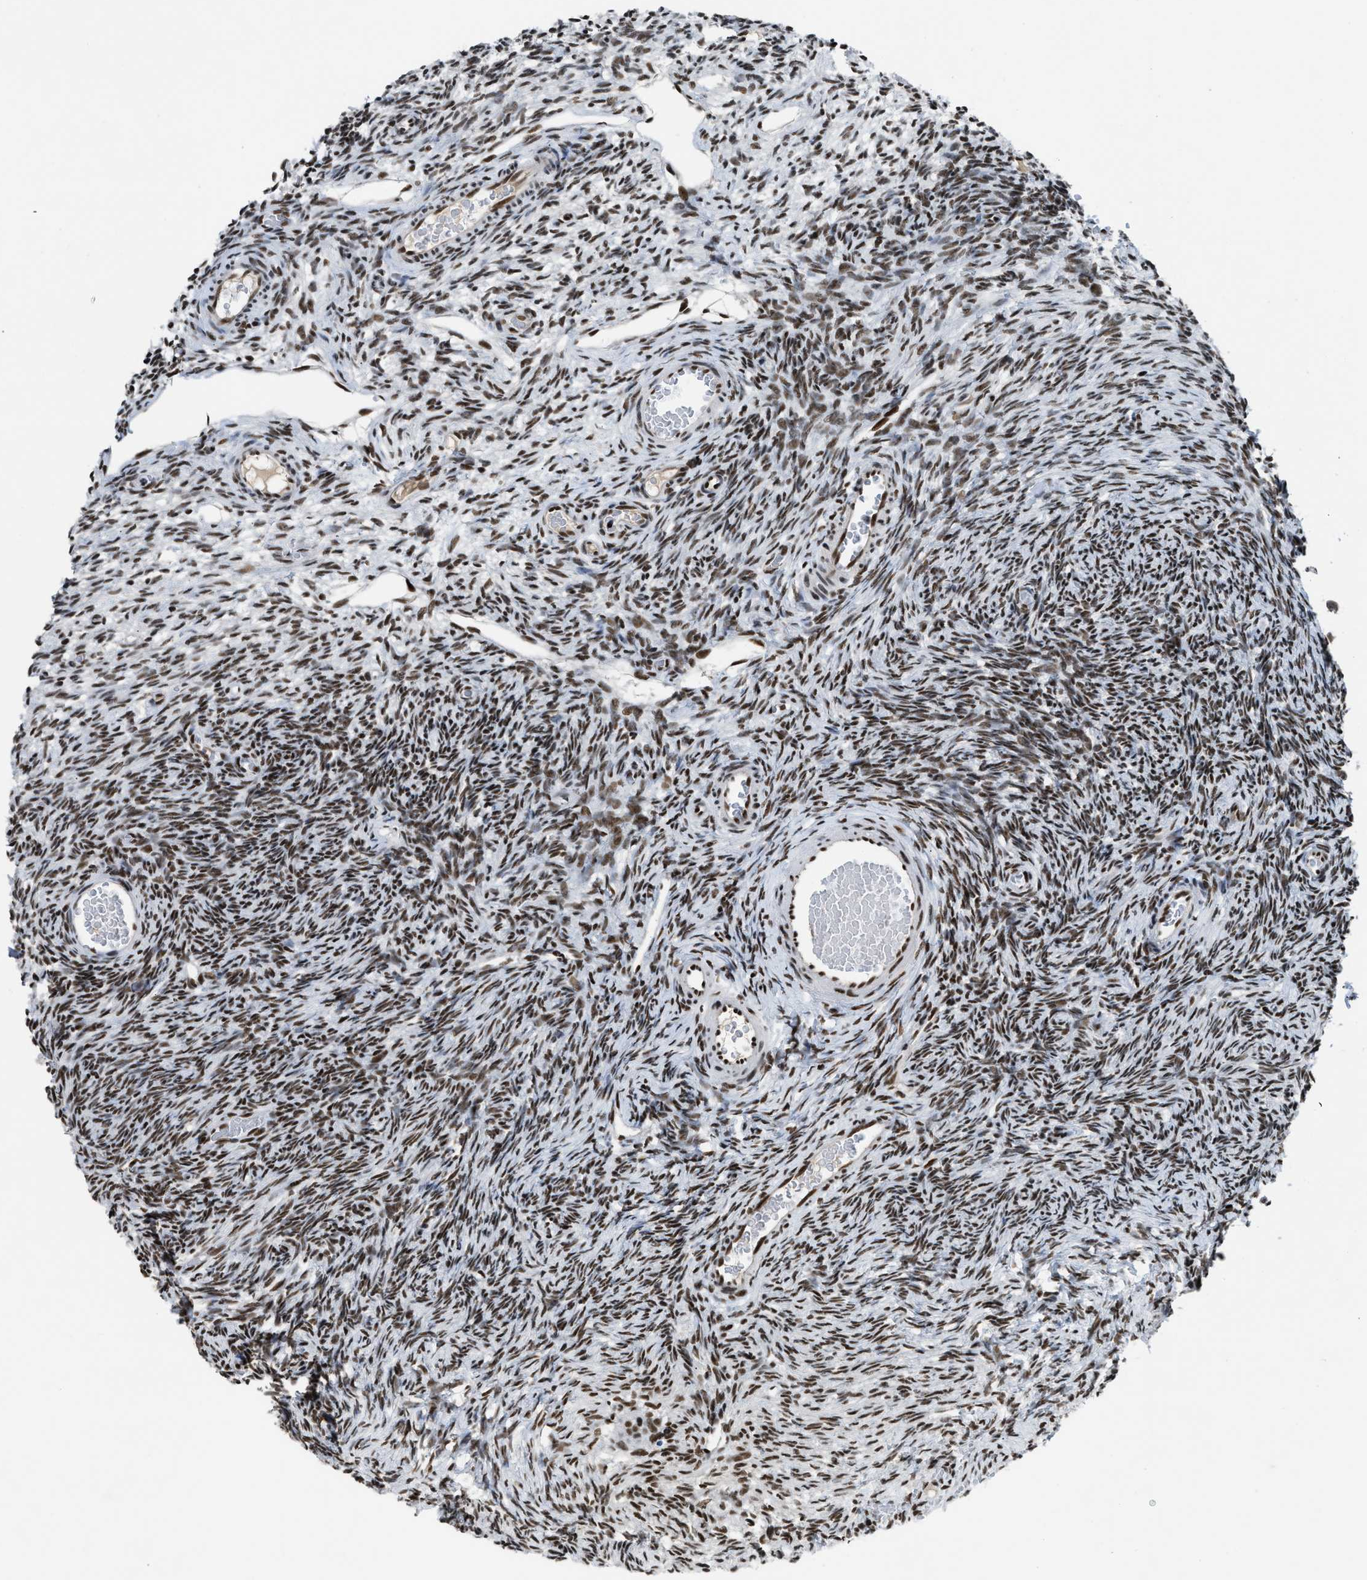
{"staining": {"intensity": "strong", "quantity": ">75%", "location": "nuclear"}, "tissue": "ovary", "cell_type": "Ovarian stroma cells", "image_type": "normal", "snomed": [{"axis": "morphology", "description": "Normal tissue, NOS"}, {"axis": "topography", "description": "Ovary"}], "caption": "Immunohistochemistry (IHC) of unremarkable ovary shows high levels of strong nuclear expression in approximately >75% of ovarian stroma cells.", "gene": "SCAF4", "patient": {"sex": "female", "age": 27}}